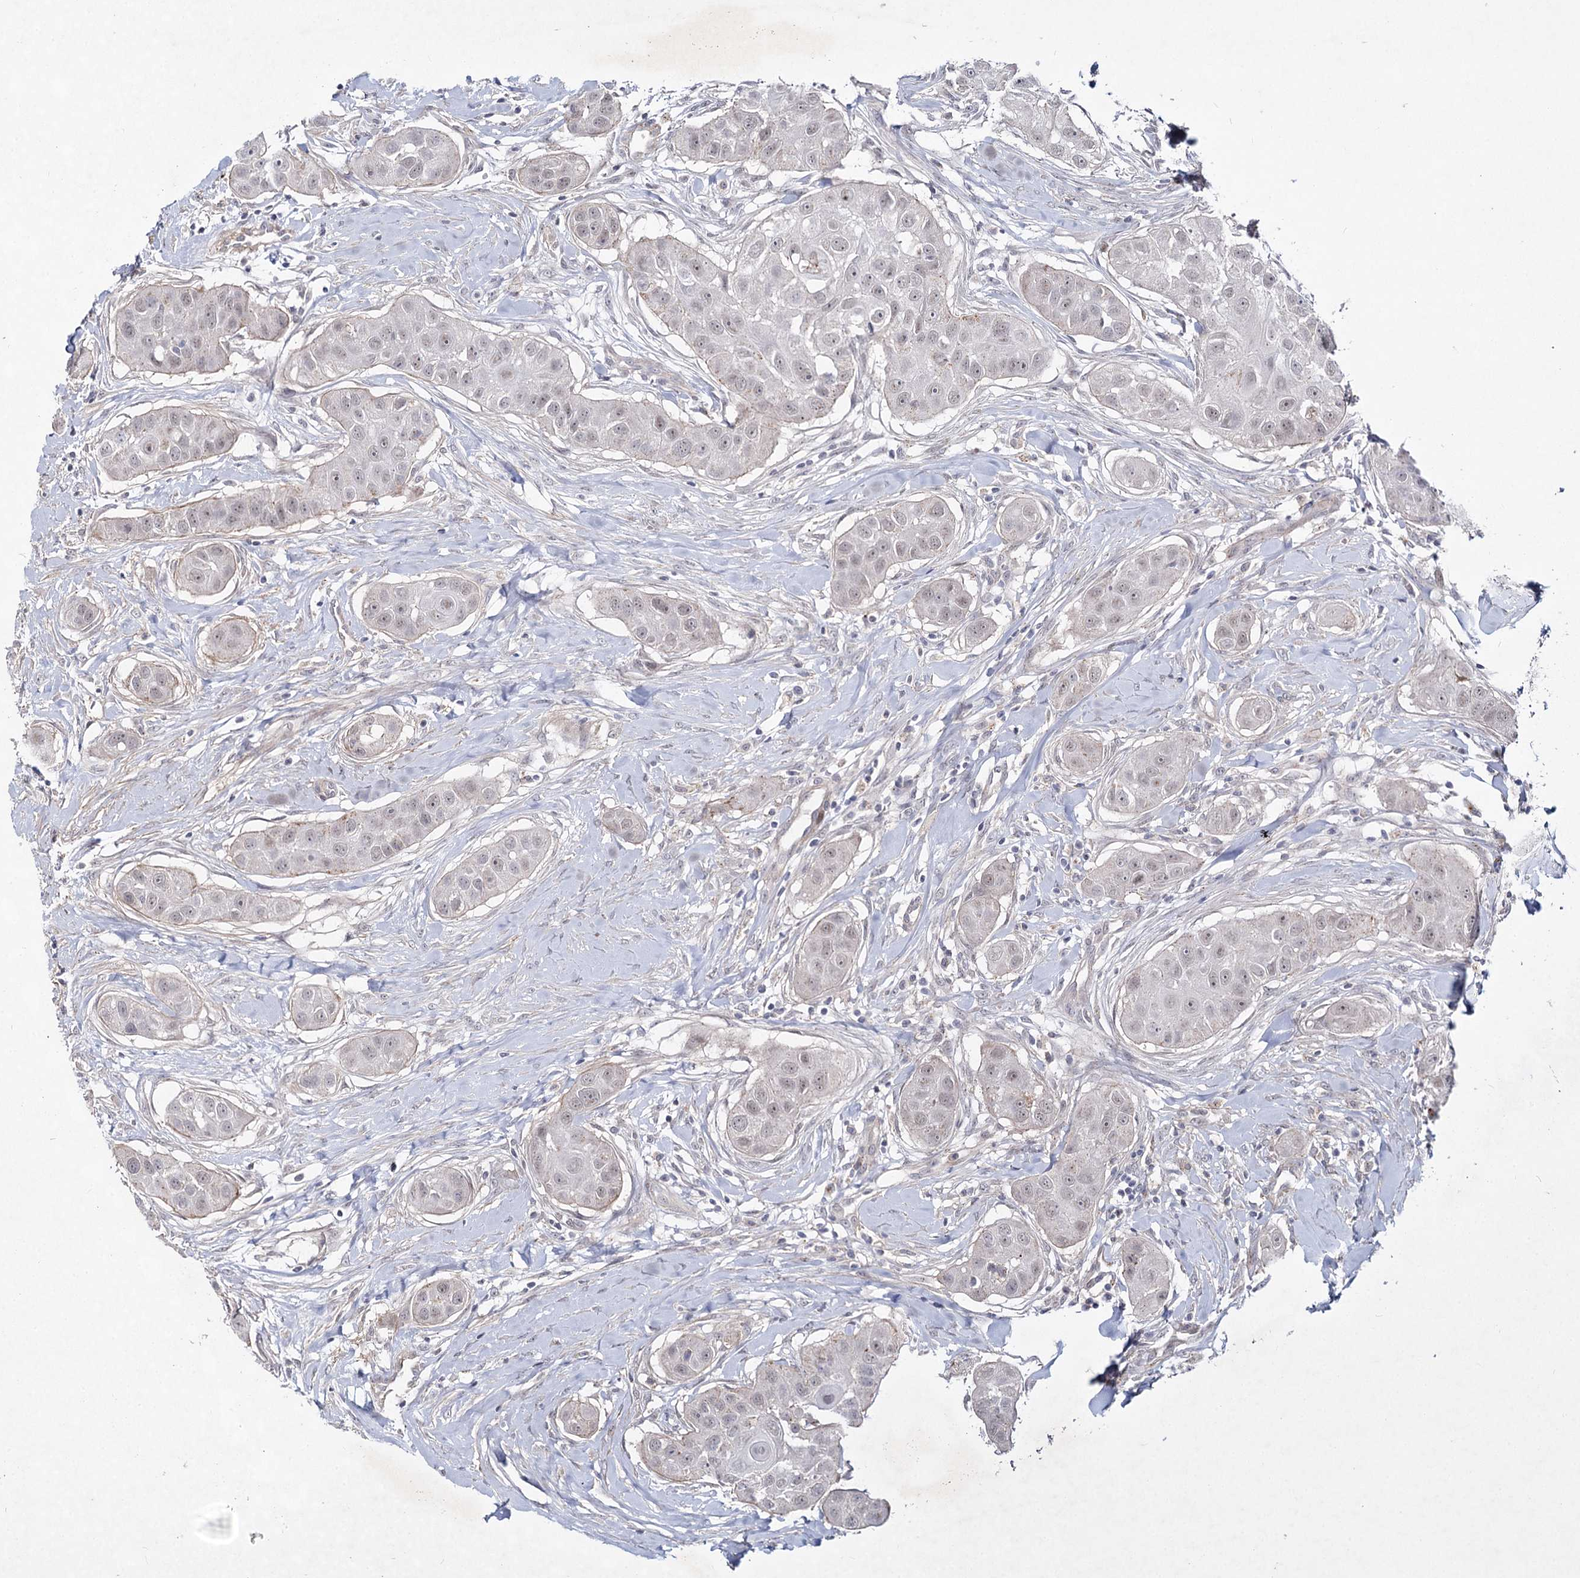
{"staining": {"intensity": "negative", "quantity": "none", "location": "none"}, "tissue": "head and neck cancer", "cell_type": "Tumor cells", "image_type": "cancer", "snomed": [{"axis": "morphology", "description": "Normal tissue, NOS"}, {"axis": "morphology", "description": "Squamous cell carcinoma, NOS"}, {"axis": "topography", "description": "Skeletal muscle"}, {"axis": "topography", "description": "Head-Neck"}], "caption": "Photomicrograph shows no protein expression in tumor cells of squamous cell carcinoma (head and neck) tissue.", "gene": "ATL2", "patient": {"sex": "male", "age": 51}}